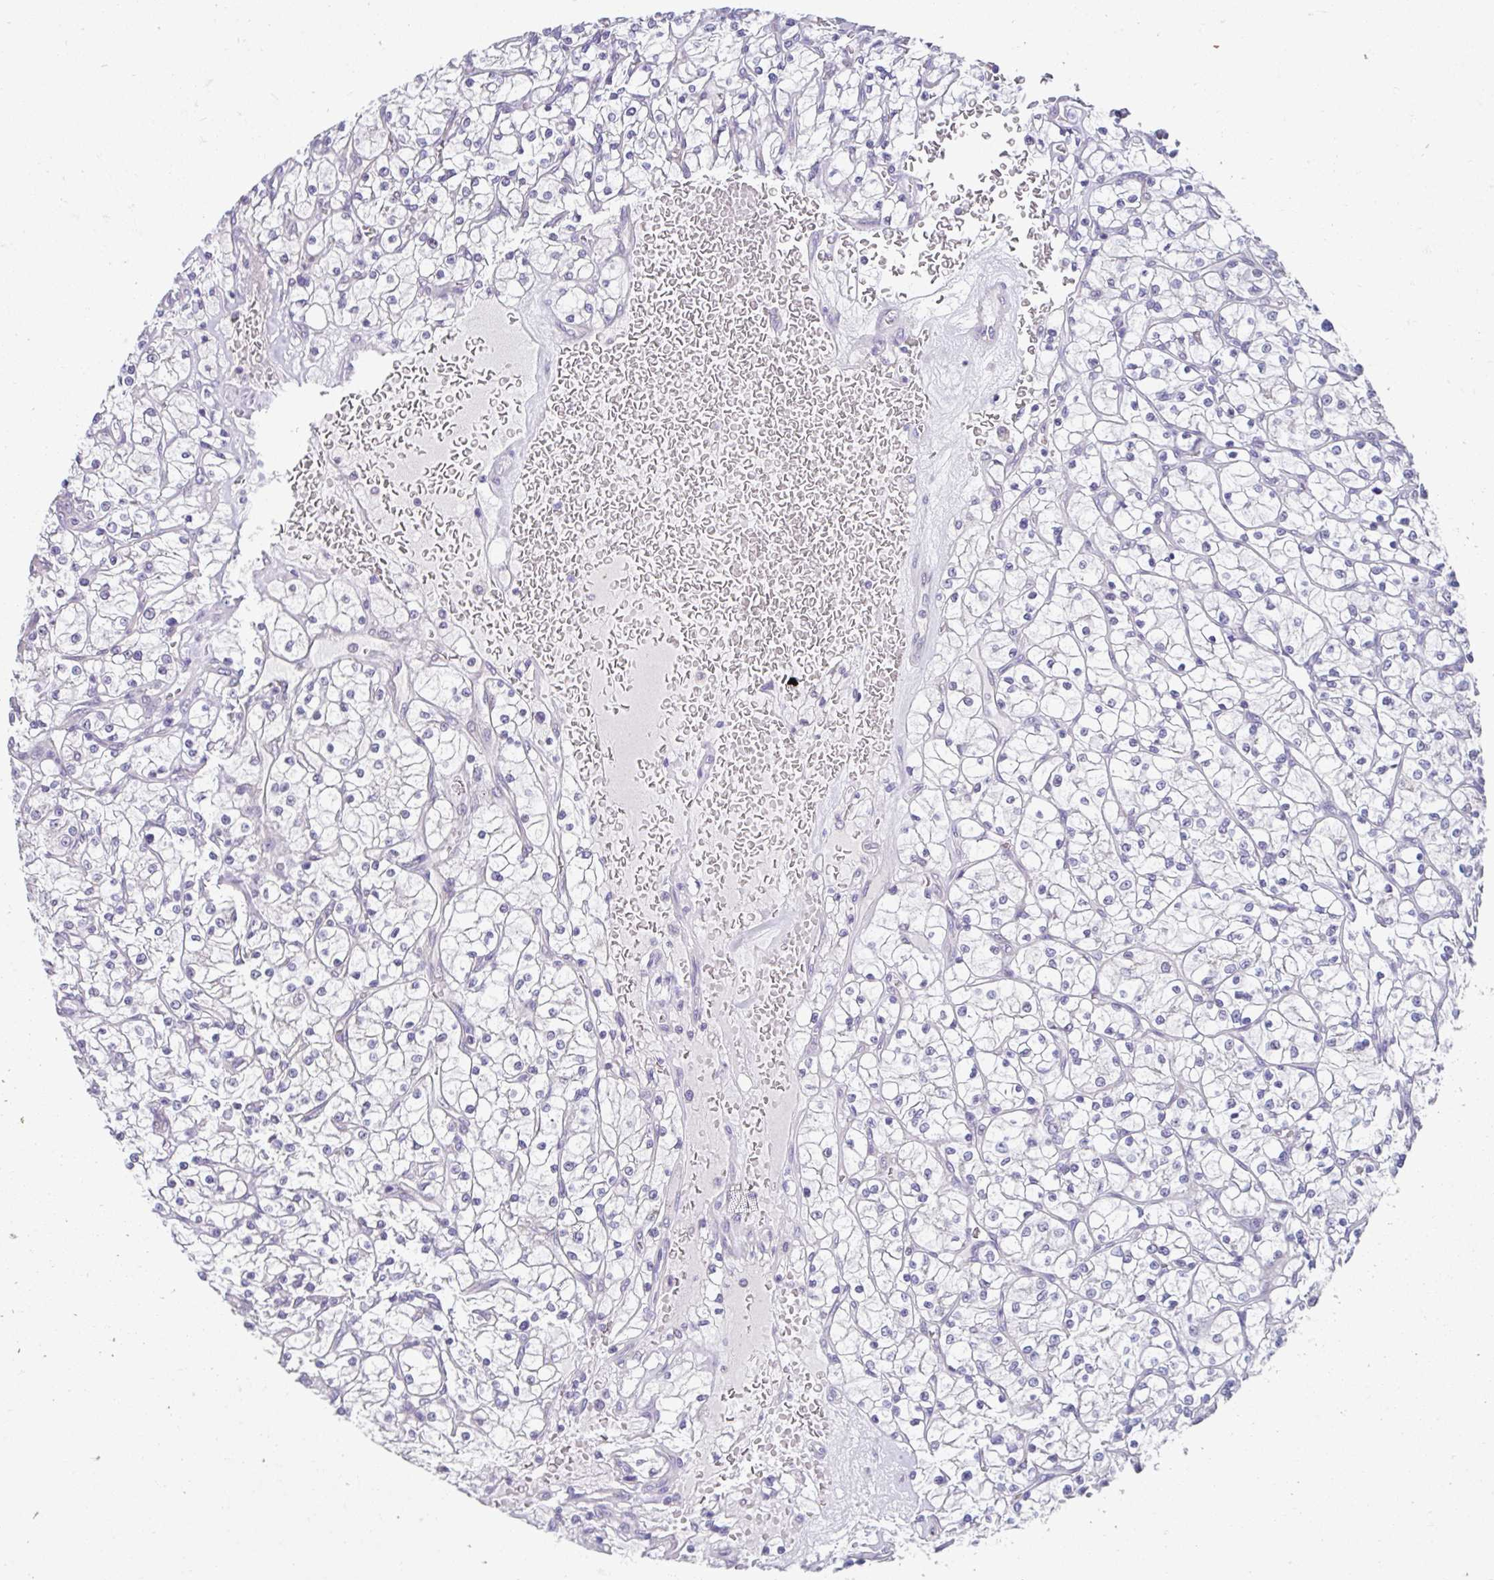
{"staining": {"intensity": "negative", "quantity": "none", "location": "none"}, "tissue": "renal cancer", "cell_type": "Tumor cells", "image_type": "cancer", "snomed": [{"axis": "morphology", "description": "Adenocarcinoma, NOS"}, {"axis": "topography", "description": "Kidney"}], "caption": "DAB immunohistochemical staining of human adenocarcinoma (renal) exhibits no significant expression in tumor cells.", "gene": "NT5C1B", "patient": {"sex": "female", "age": 64}}